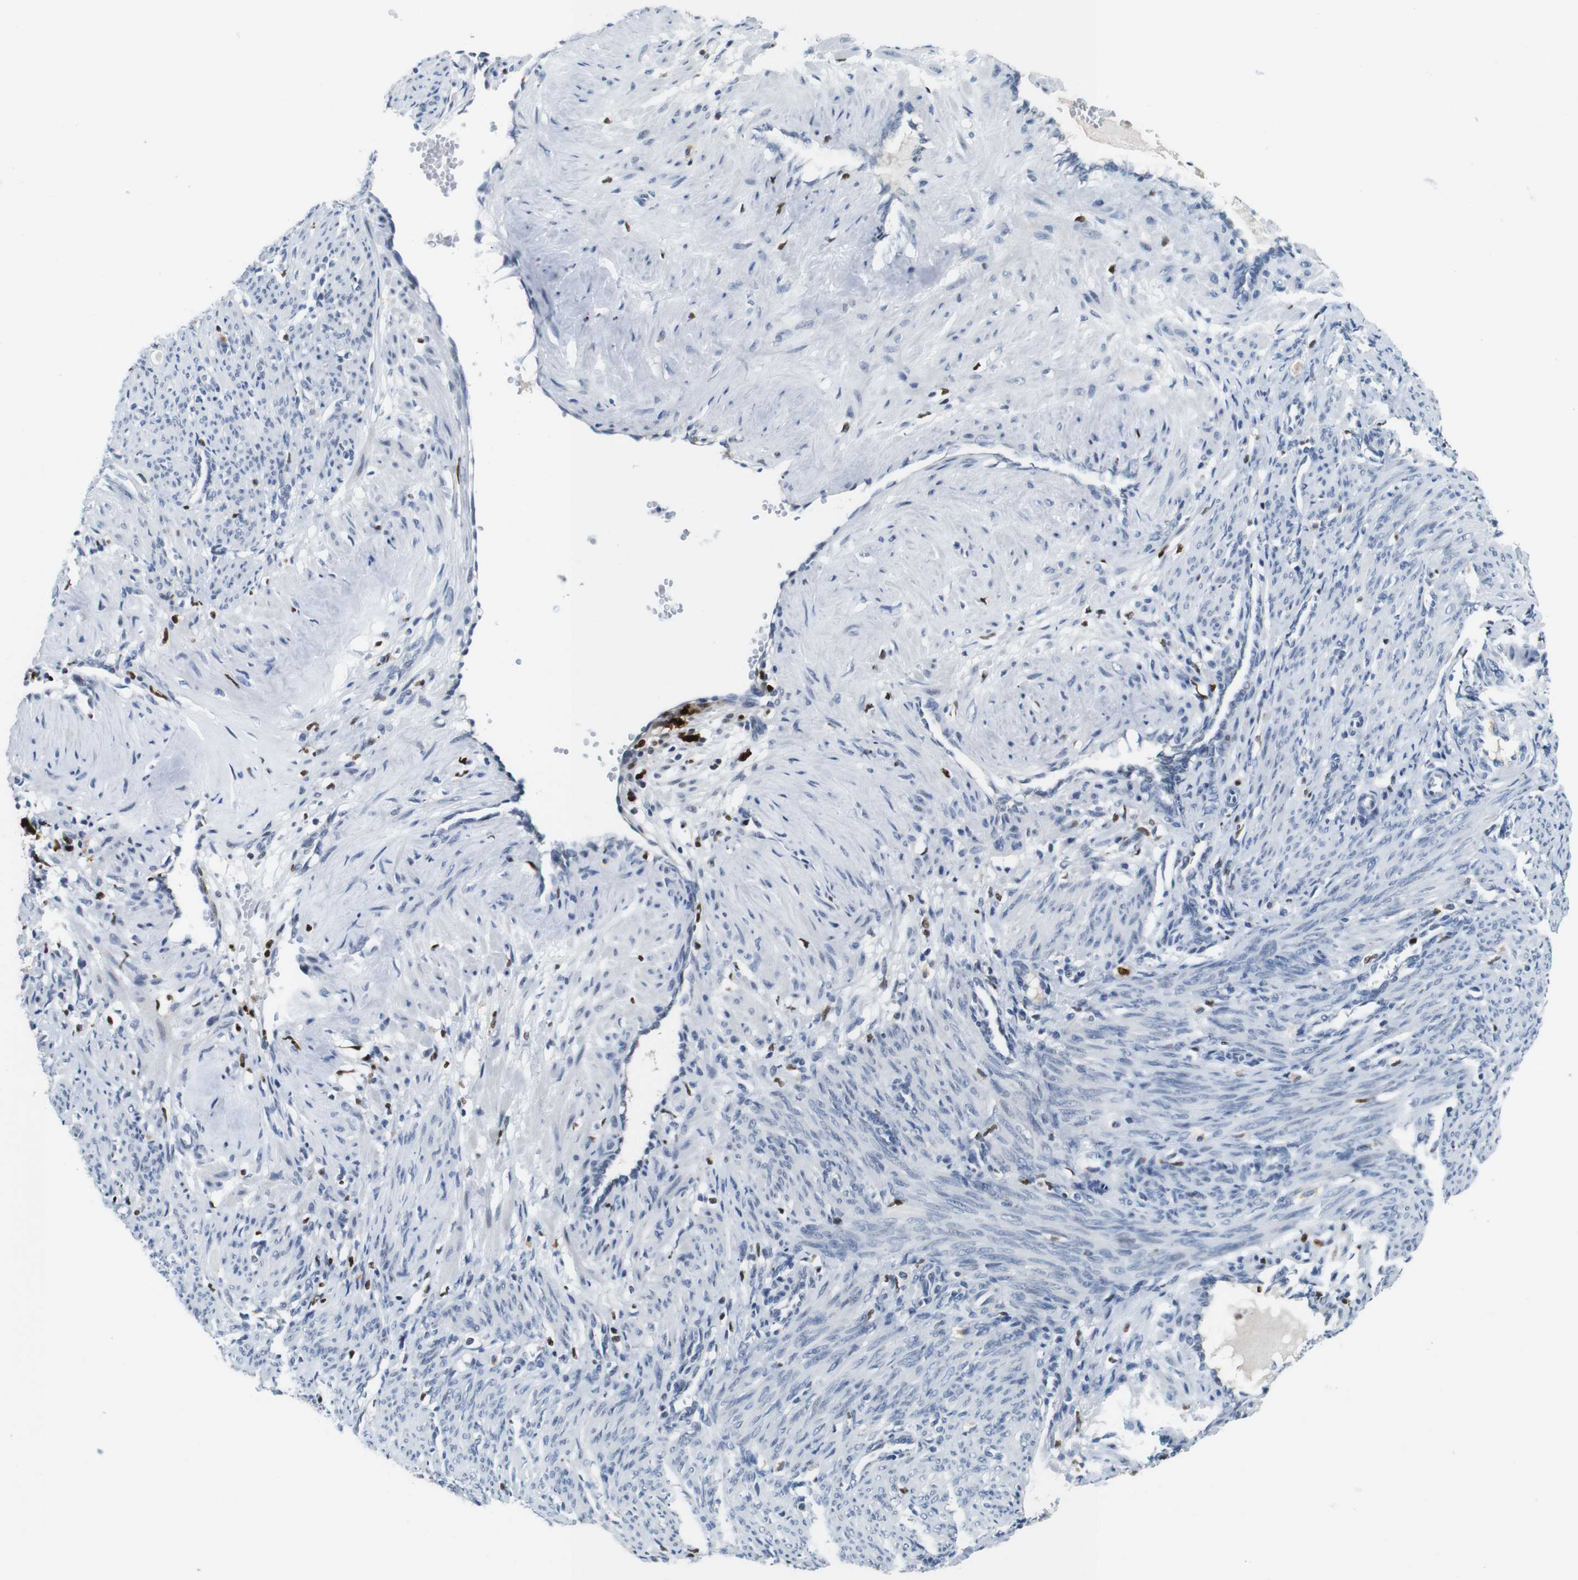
{"staining": {"intensity": "negative", "quantity": "none", "location": "none"}, "tissue": "smooth muscle", "cell_type": "Smooth muscle cells", "image_type": "normal", "snomed": [{"axis": "morphology", "description": "Normal tissue, NOS"}, {"axis": "topography", "description": "Endometrium"}], "caption": "Immunohistochemistry image of benign smooth muscle stained for a protein (brown), which exhibits no staining in smooth muscle cells.", "gene": "IRF8", "patient": {"sex": "female", "age": 33}}